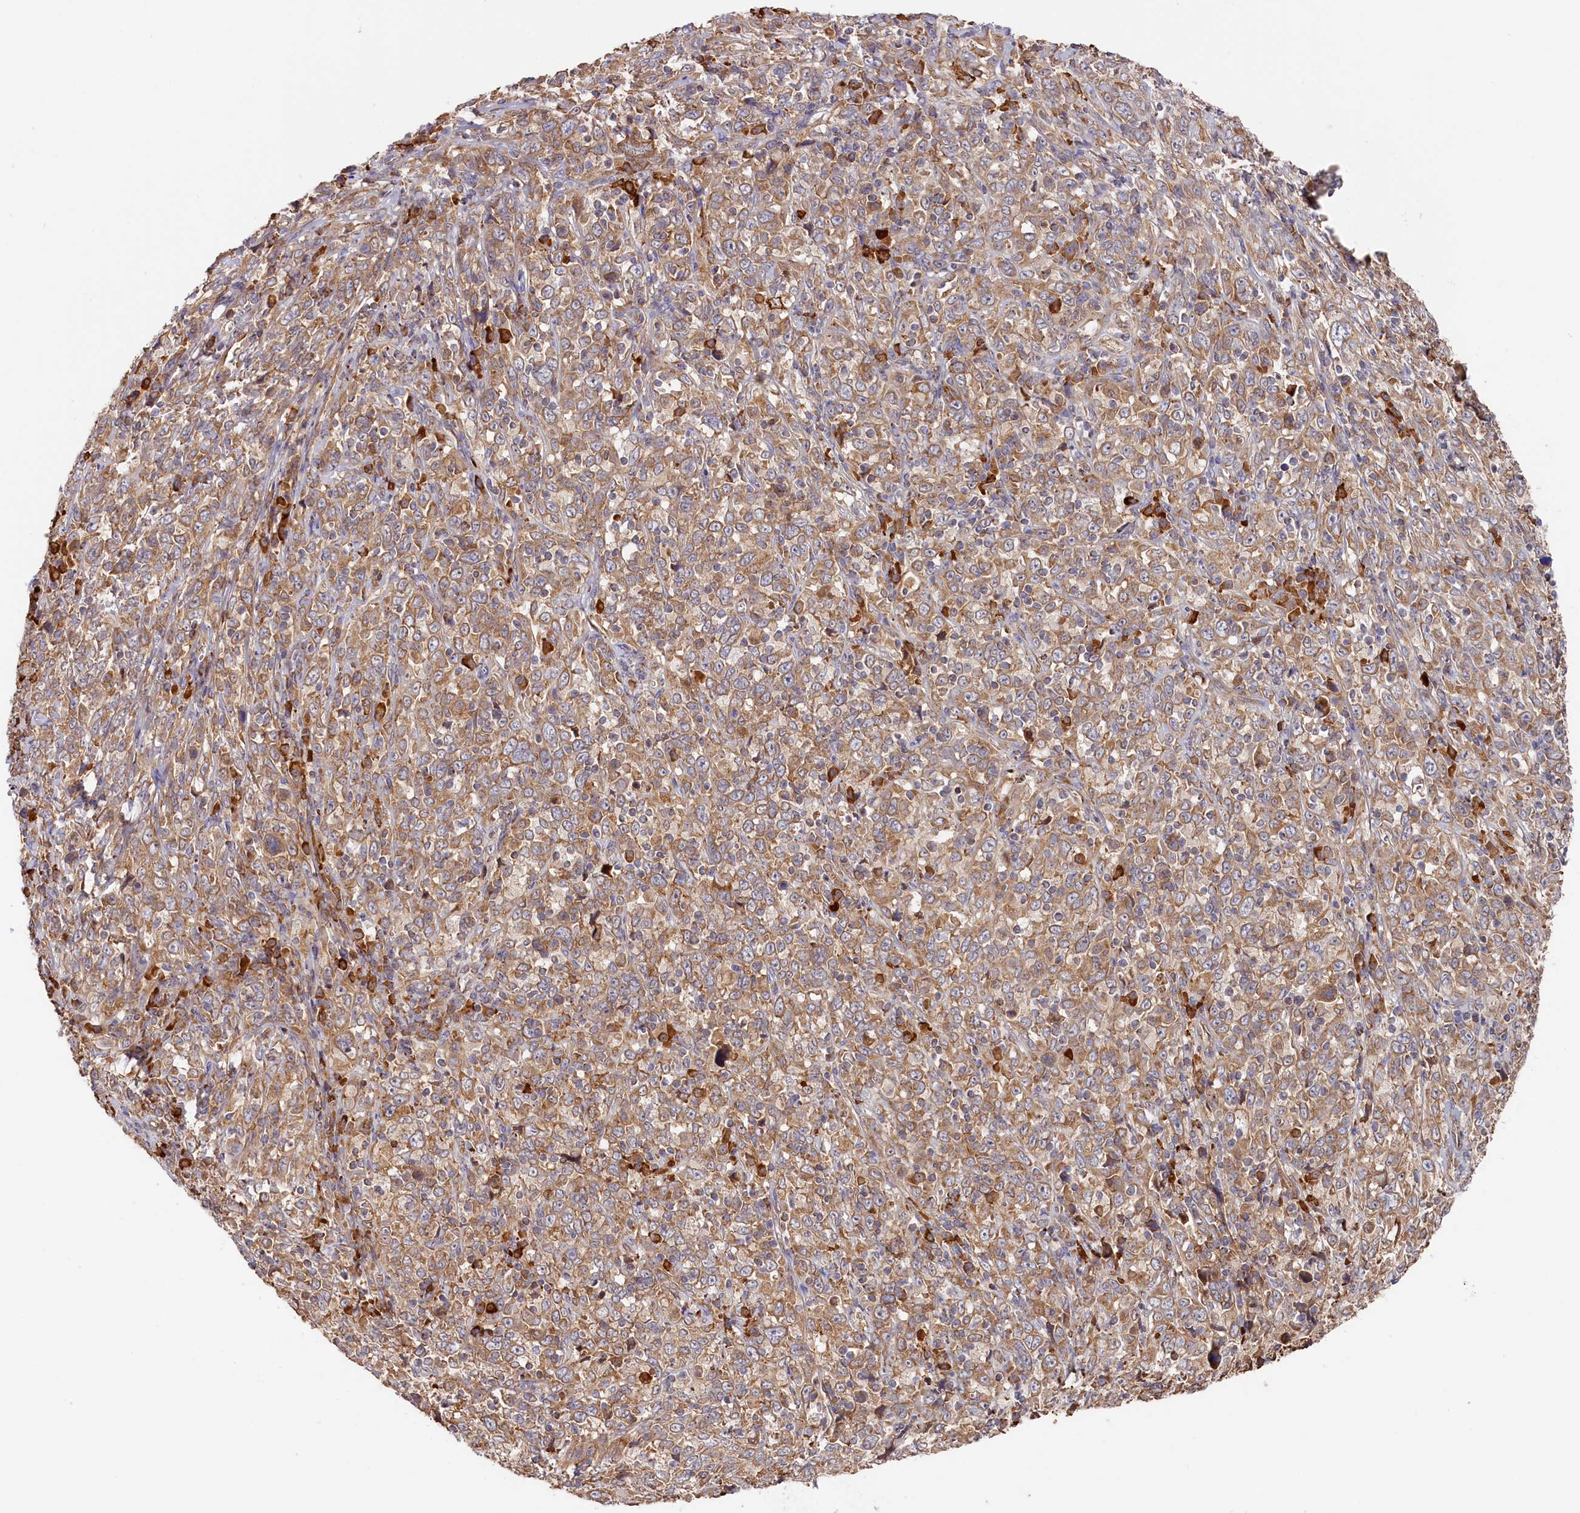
{"staining": {"intensity": "moderate", "quantity": ">75%", "location": "cytoplasmic/membranous"}, "tissue": "cervical cancer", "cell_type": "Tumor cells", "image_type": "cancer", "snomed": [{"axis": "morphology", "description": "Squamous cell carcinoma, NOS"}, {"axis": "topography", "description": "Cervix"}], "caption": "Protein positivity by IHC displays moderate cytoplasmic/membranous expression in about >75% of tumor cells in cervical cancer. The protein is shown in brown color, while the nuclei are stained blue.", "gene": "CEP44", "patient": {"sex": "female", "age": 46}}